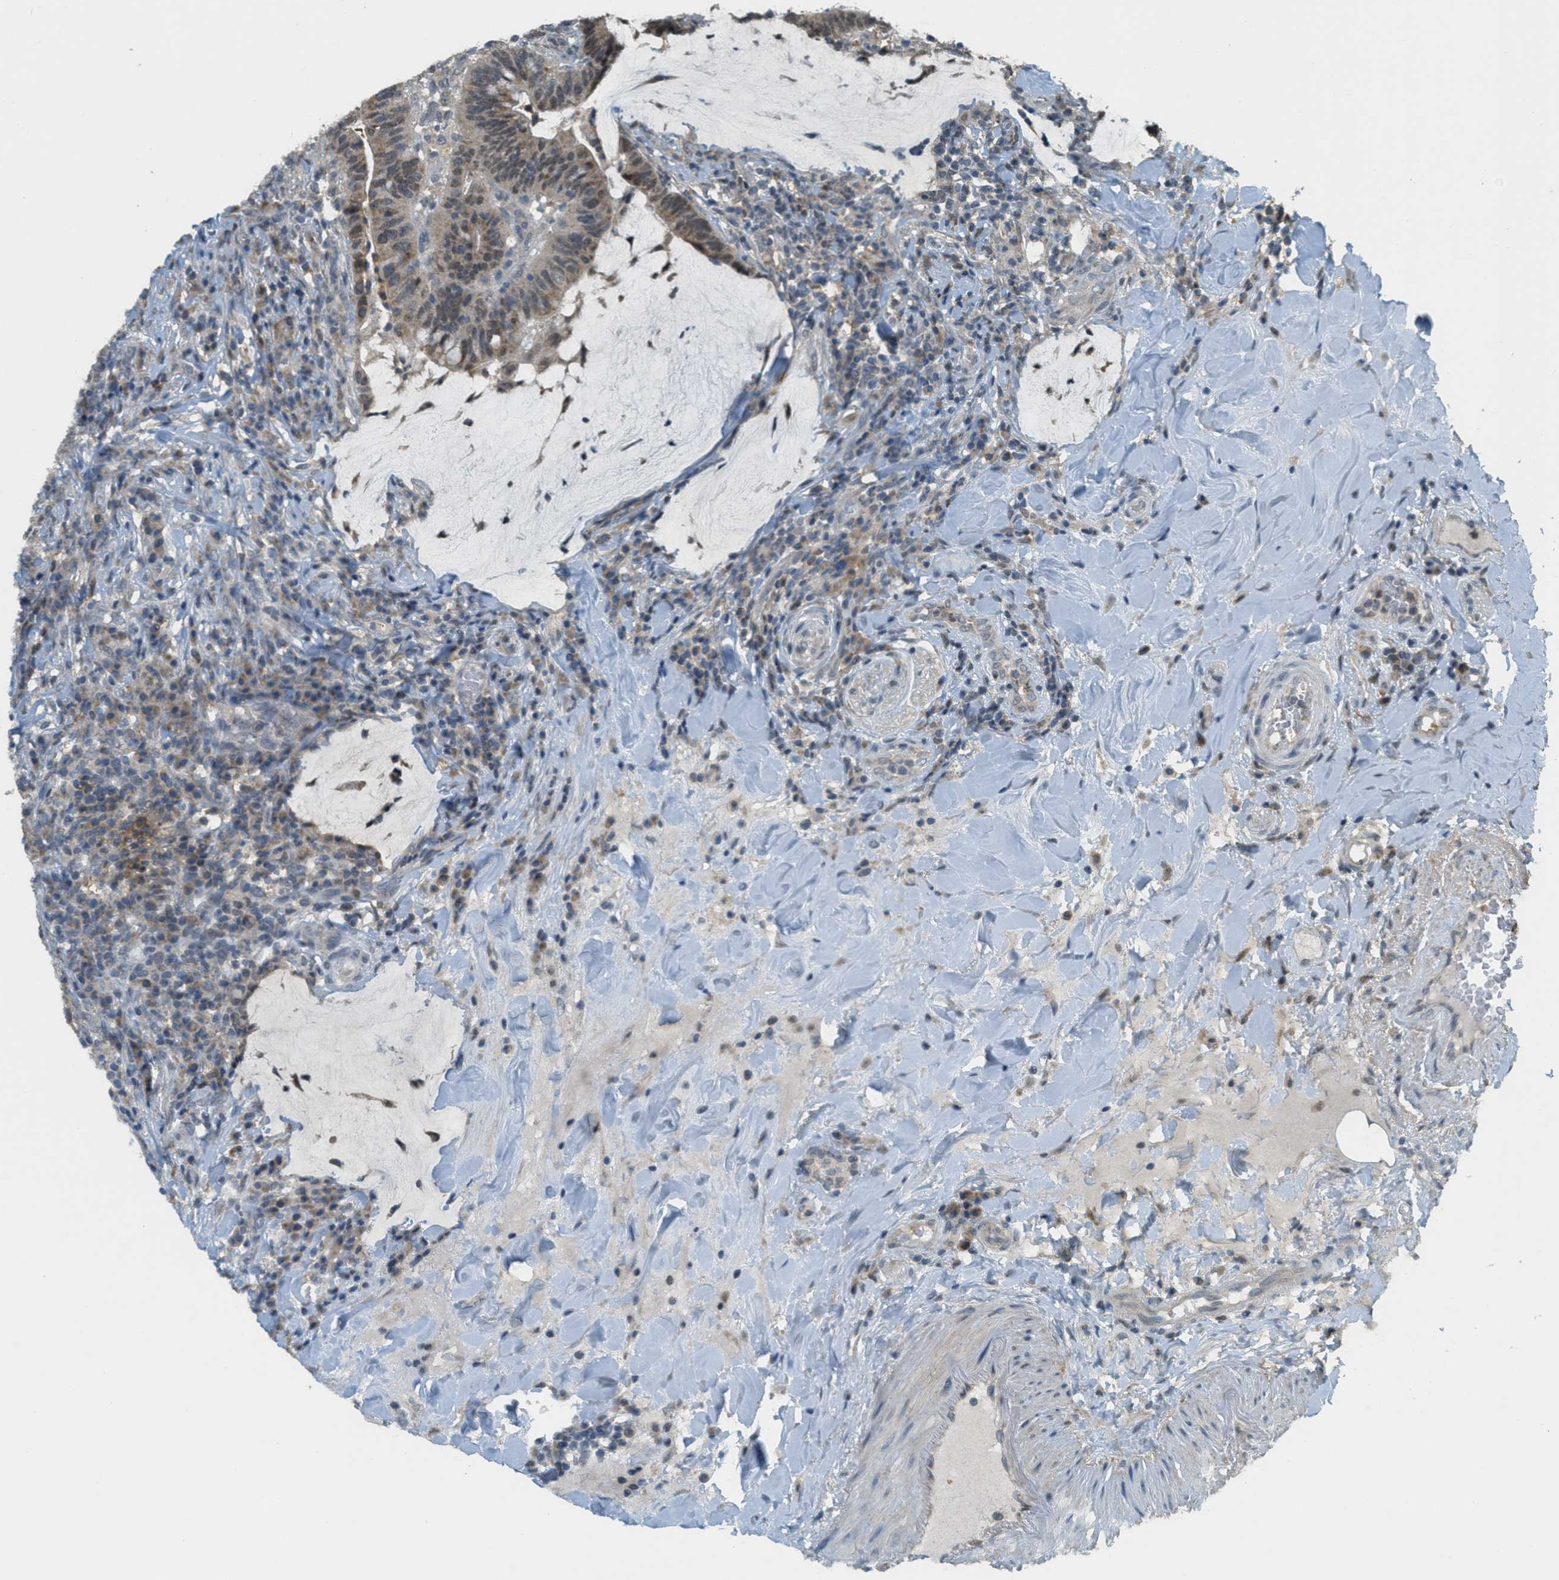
{"staining": {"intensity": "moderate", "quantity": ">75%", "location": "cytoplasmic/membranous"}, "tissue": "colorectal cancer", "cell_type": "Tumor cells", "image_type": "cancer", "snomed": [{"axis": "morphology", "description": "Normal tissue, NOS"}, {"axis": "morphology", "description": "Adenocarcinoma, NOS"}, {"axis": "topography", "description": "Colon"}], "caption": "Colorectal adenocarcinoma was stained to show a protein in brown. There is medium levels of moderate cytoplasmic/membranous staining in approximately >75% of tumor cells.", "gene": "TCF20", "patient": {"sex": "female", "age": 66}}